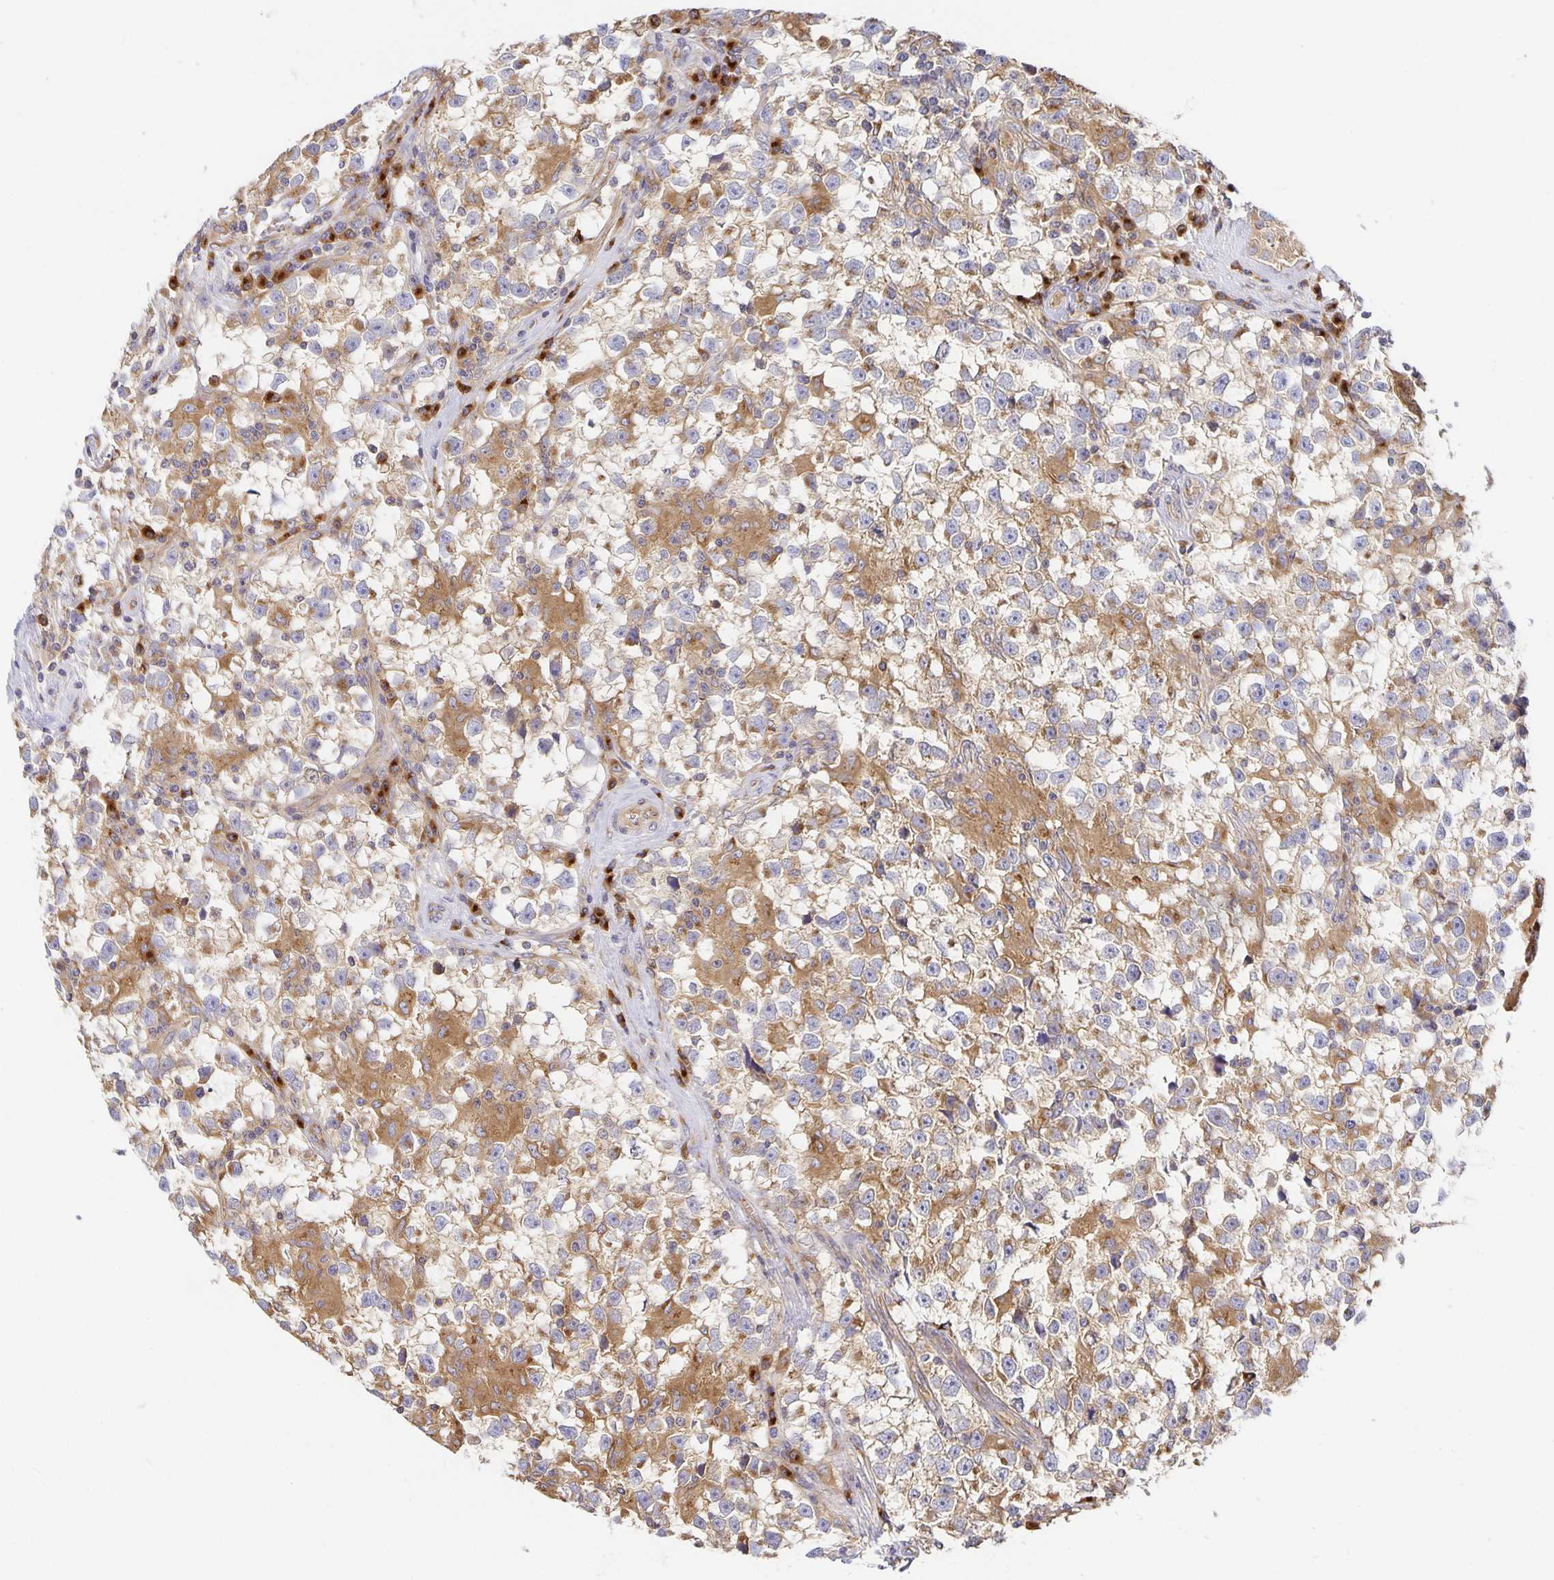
{"staining": {"intensity": "moderate", "quantity": "25%-75%", "location": "cytoplasmic/membranous"}, "tissue": "testis cancer", "cell_type": "Tumor cells", "image_type": "cancer", "snomed": [{"axis": "morphology", "description": "Seminoma, NOS"}, {"axis": "topography", "description": "Testis"}], "caption": "IHC (DAB (3,3'-diaminobenzidine)) staining of testis cancer (seminoma) demonstrates moderate cytoplasmic/membranous protein positivity in about 25%-75% of tumor cells.", "gene": "USO1", "patient": {"sex": "male", "age": 31}}